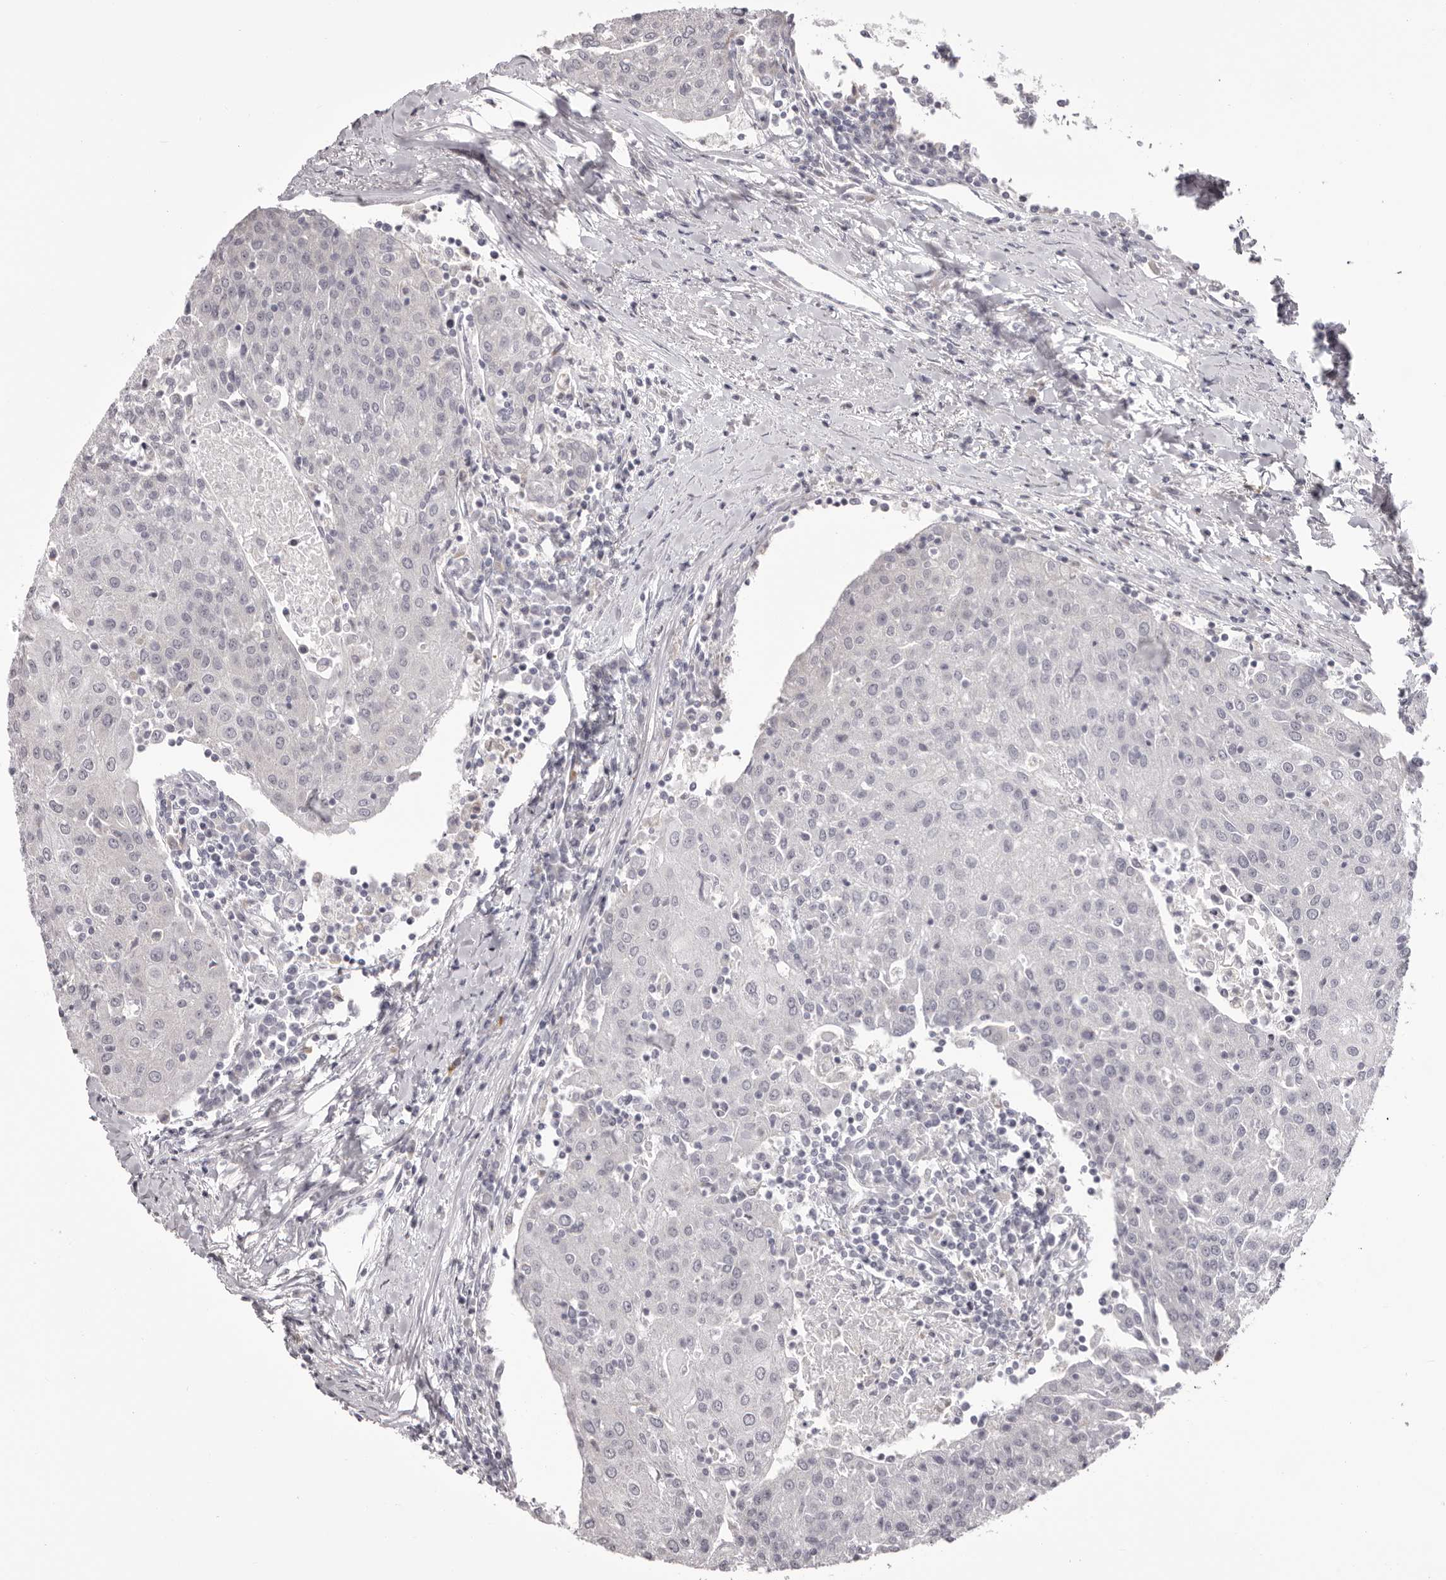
{"staining": {"intensity": "negative", "quantity": "none", "location": "none"}, "tissue": "urothelial cancer", "cell_type": "Tumor cells", "image_type": "cancer", "snomed": [{"axis": "morphology", "description": "Urothelial carcinoma, High grade"}, {"axis": "topography", "description": "Urinary bladder"}], "caption": "DAB immunohistochemical staining of human urothelial carcinoma (high-grade) reveals no significant expression in tumor cells.", "gene": "OTUD3", "patient": {"sex": "female", "age": 85}}